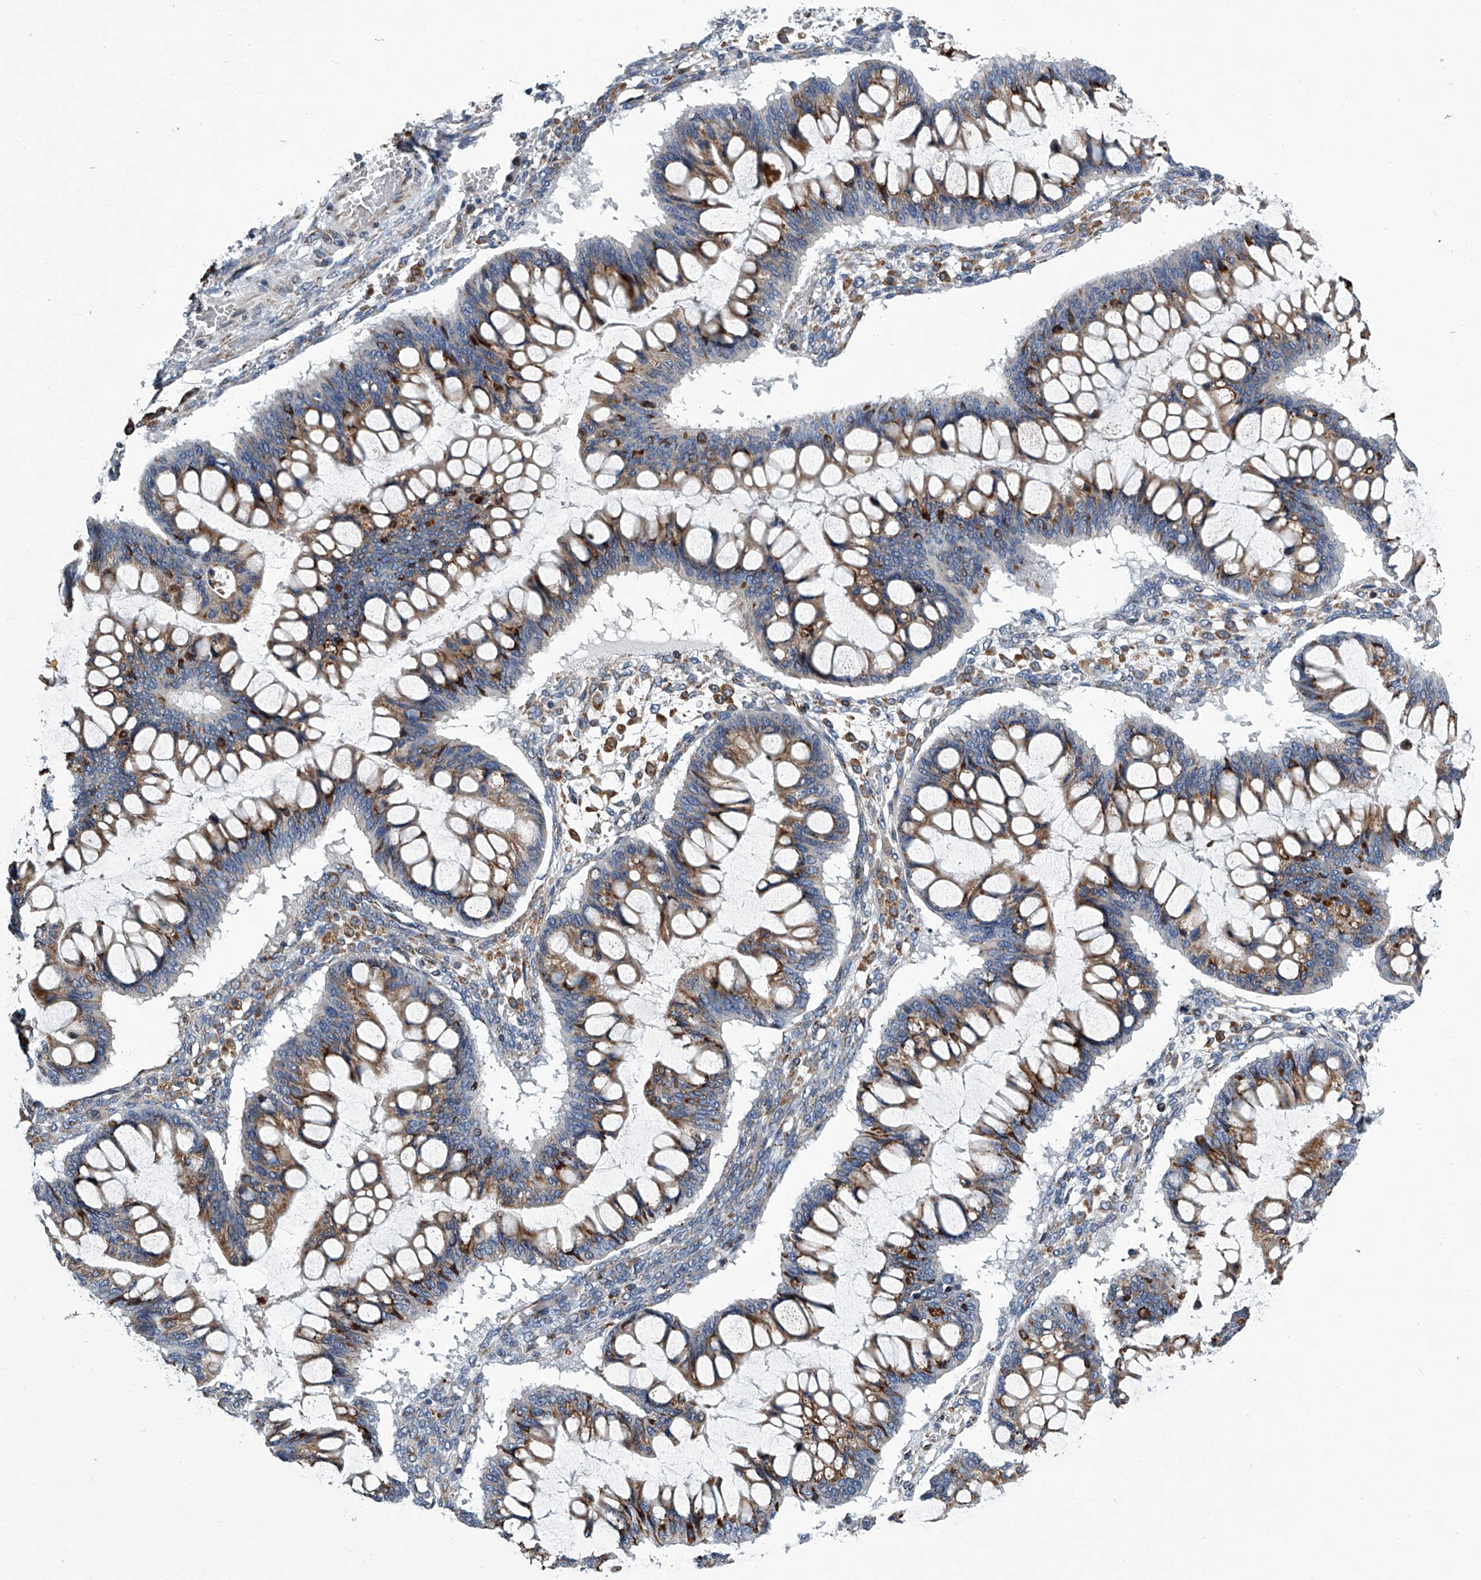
{"staining": {"intensity": "moderate", "quantity": ">75%", "location": "cytoplasmic/membranous"}, "tissue": "ovarian cancer", "cell_type": "Tumor cells", "image_type": "cancer", "snomed": [{"axis": "morphology", "description": "Cystadenocarcinoma, mucinous, NOS"}, {"axis": "topography", "description": "Ovary"}], "caption": "Protein expression analysis of ovarian cancer (mucinous cystadenocarcinoma) shows moderate cytoplasmic/membranous expression in about >75% of tumor cells. (DAB (3,3'-diaminobenzidine) IHC with brightfield microscopy, high magnification).", "gene": "TMEM63C", "patient": {"sex": "female", "age": 73}}